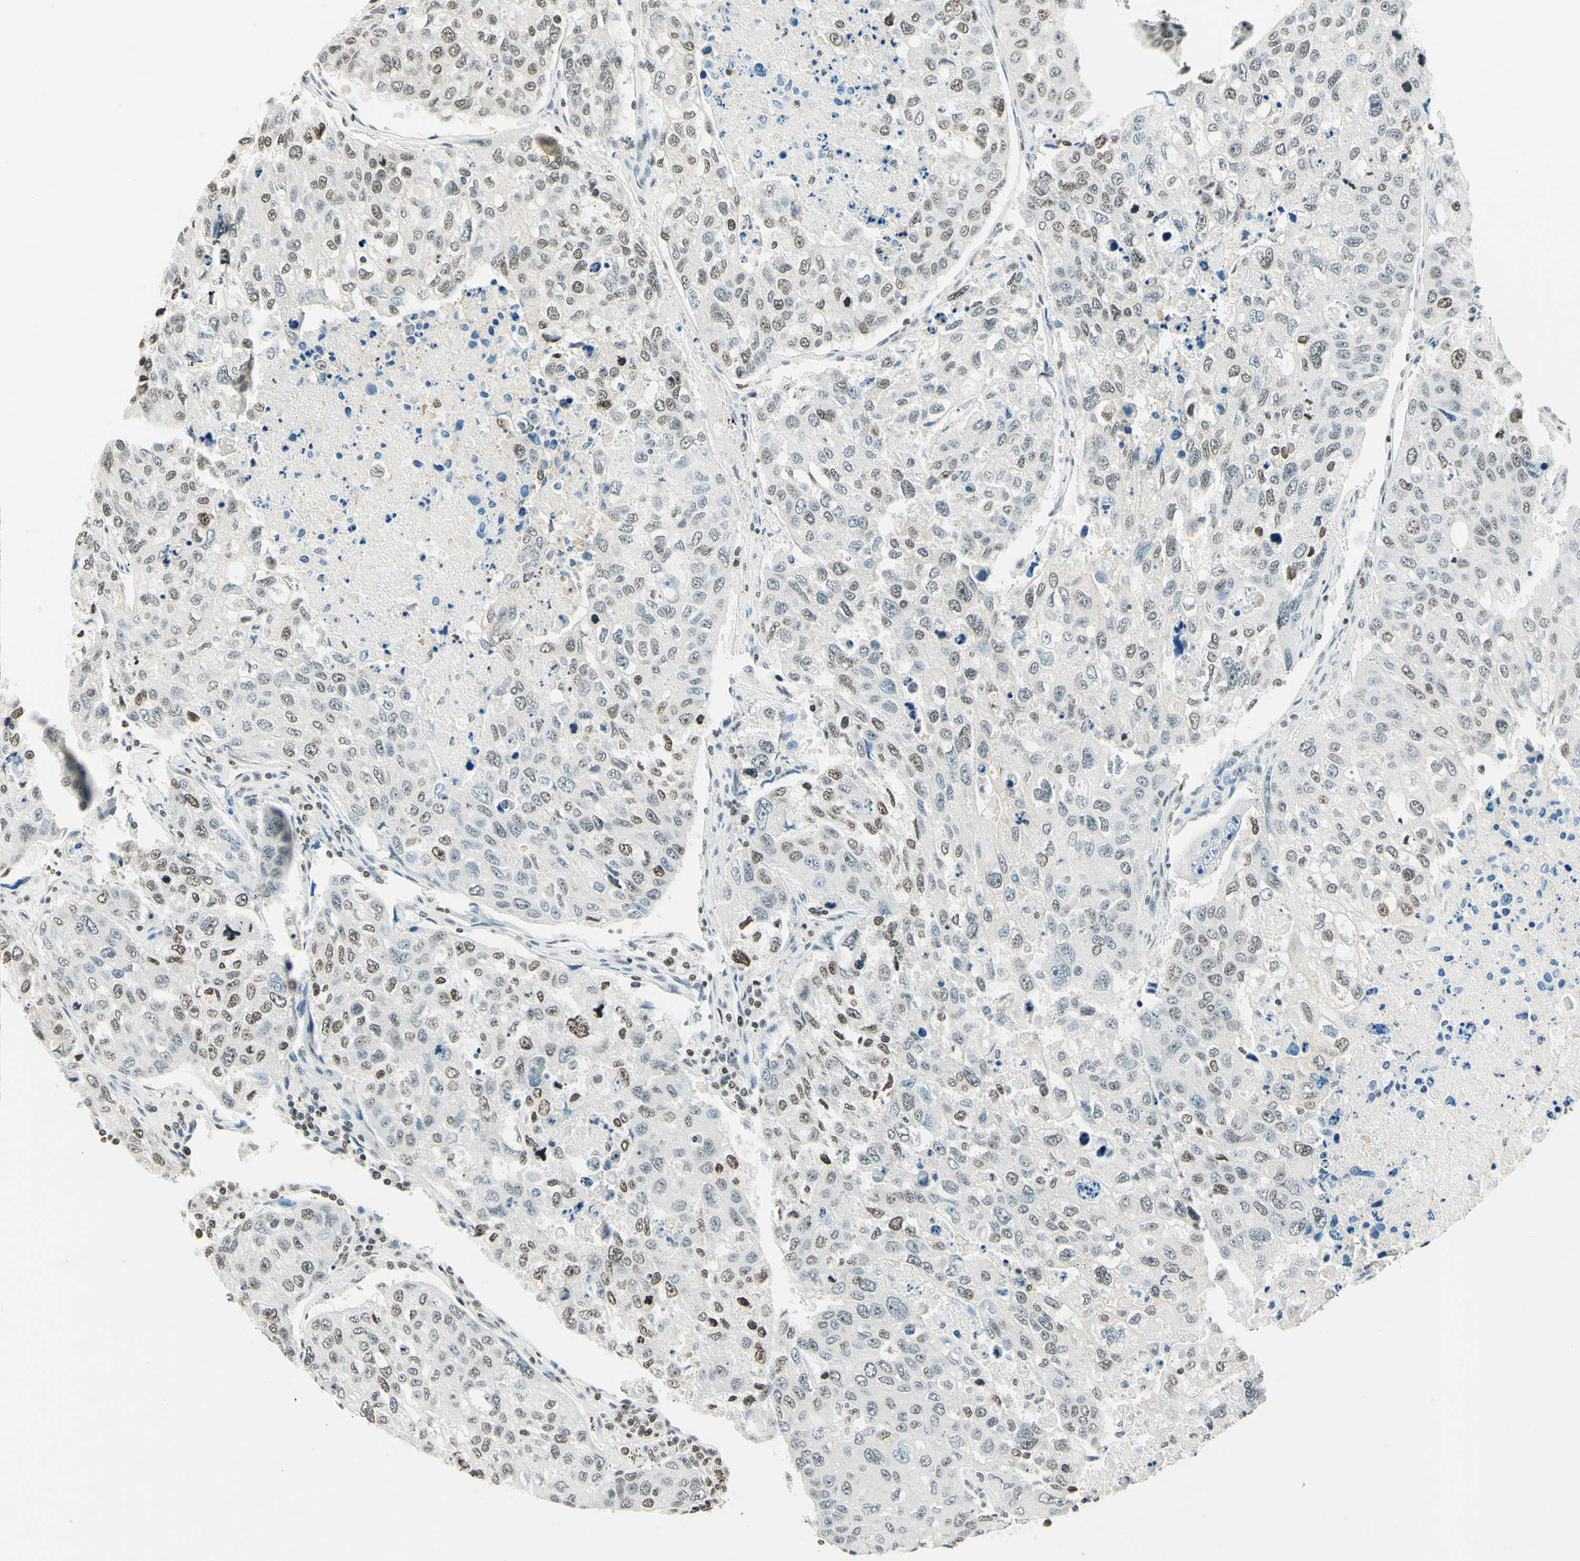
{"staining": {"intensity": "weak", "quantity": "<25%", "location": "nuclear"}, "tissue": "urothelial cancer", "cell_type": "Tumor cells", "image_type": "cancer", "snomed": [{"axis": "morphology", "description": "Urothelial carcinoma, High grade"}, {"axis": "topography", "description": "Lymph node"}, {"axis": "topography", "description": "Urinary bladder"}], "caption": "IHC of urothelial carcinoma (high-grade) reveals no expression in tumor cells.", "gene": "MSH2", "patient": {"sex": "male", "age": 51}}